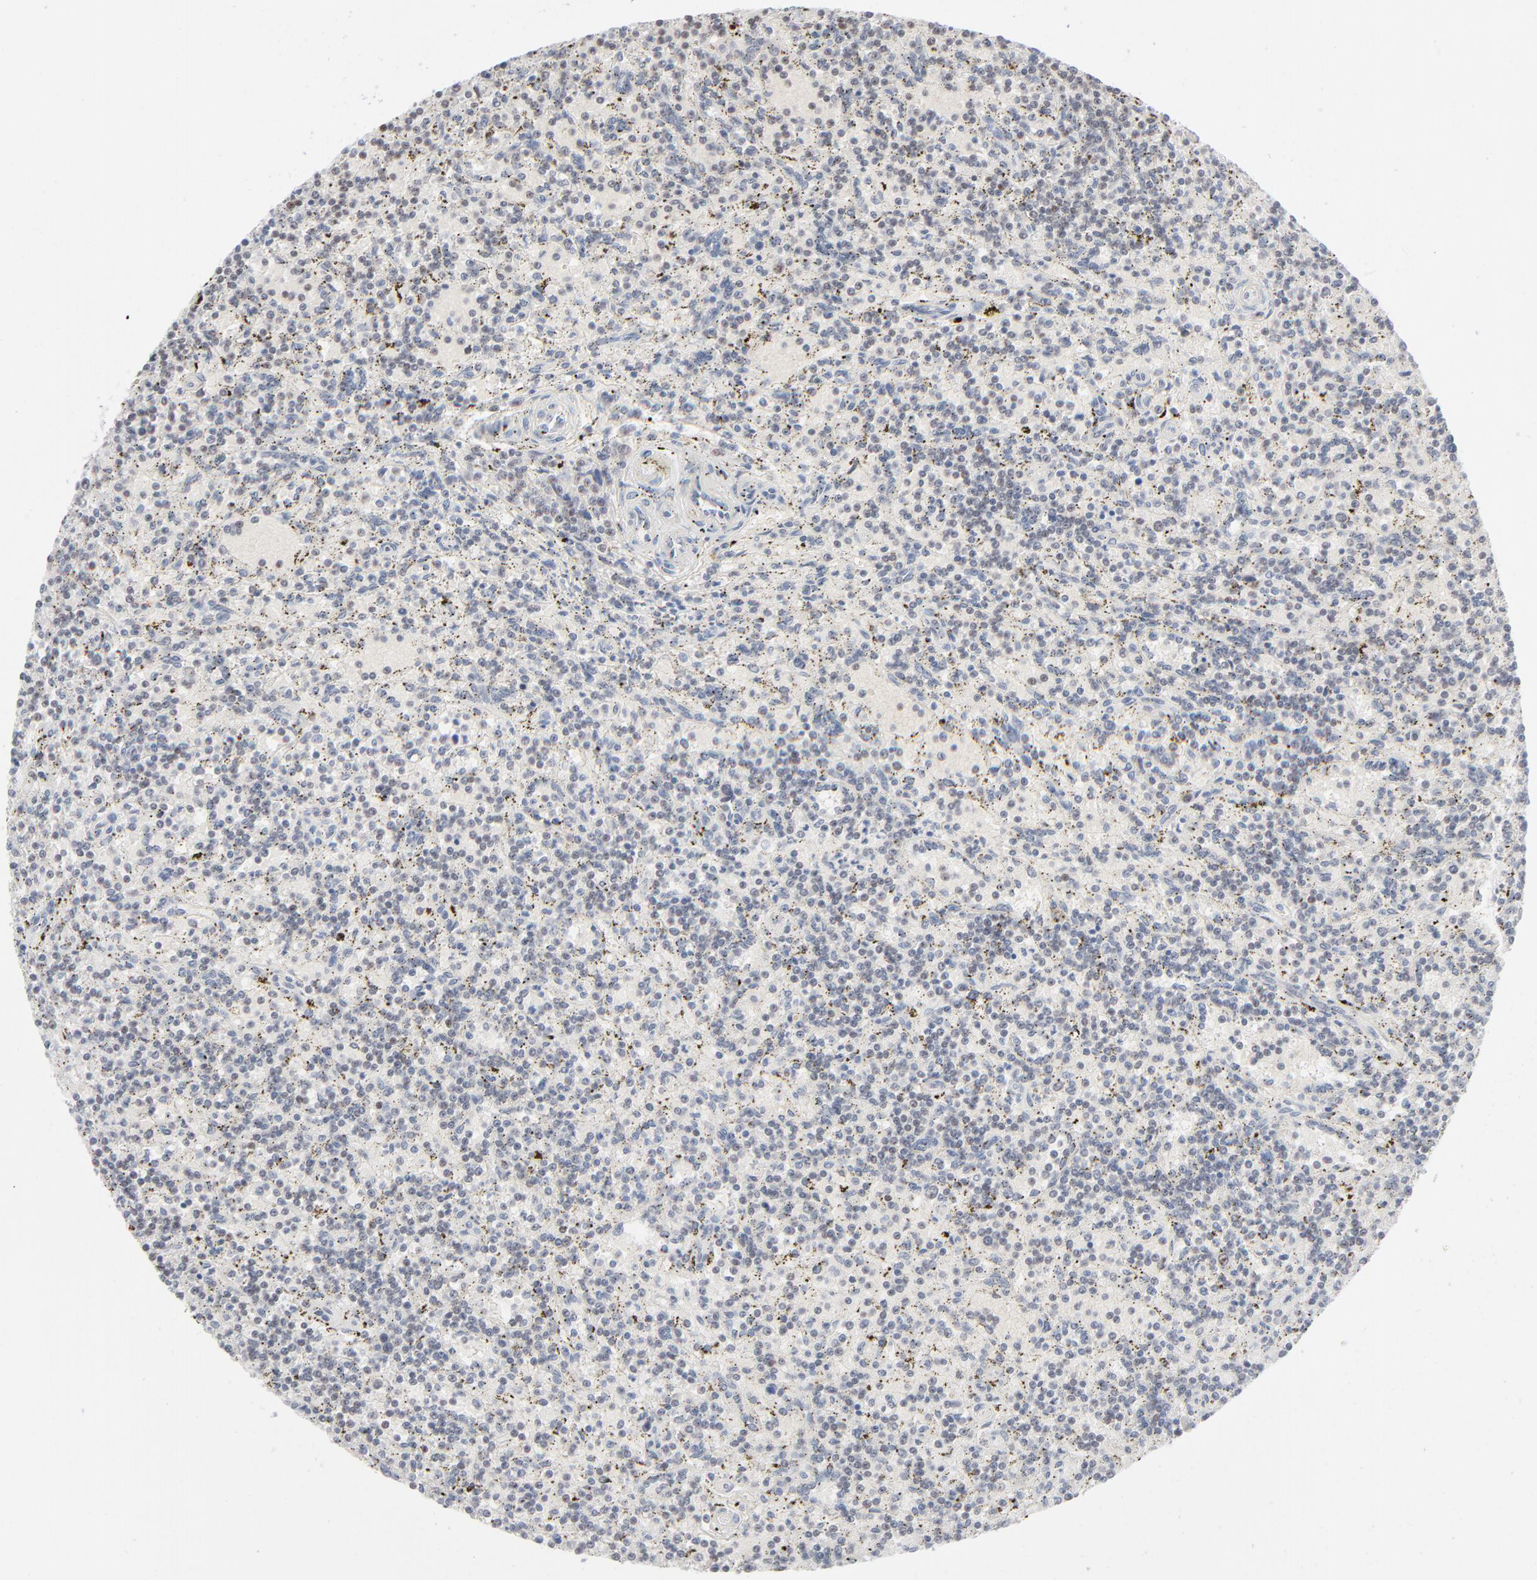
{"staining": {"intensity": "negative", "quantity": "none", "location": "none"}, "tissue": "lymphoma", "cell_type": "Tumor cells", "image_type": "cancer", "snomed": [{"axis": "morphology", "description": "Malignant lymphoma, non-Hodgkin's type, Low grade"}, {"axis": "topography", "description": "Spleen"}], "caption": "Tumor cells are negative for protein expression in human malignant lymphoma, non-Hodgkin's type (low-grade). (IHC, brightfield microscopy, high magnification).", "gene": "MPHOSPH6", "patient": {"sex": "male", "age": 73}}